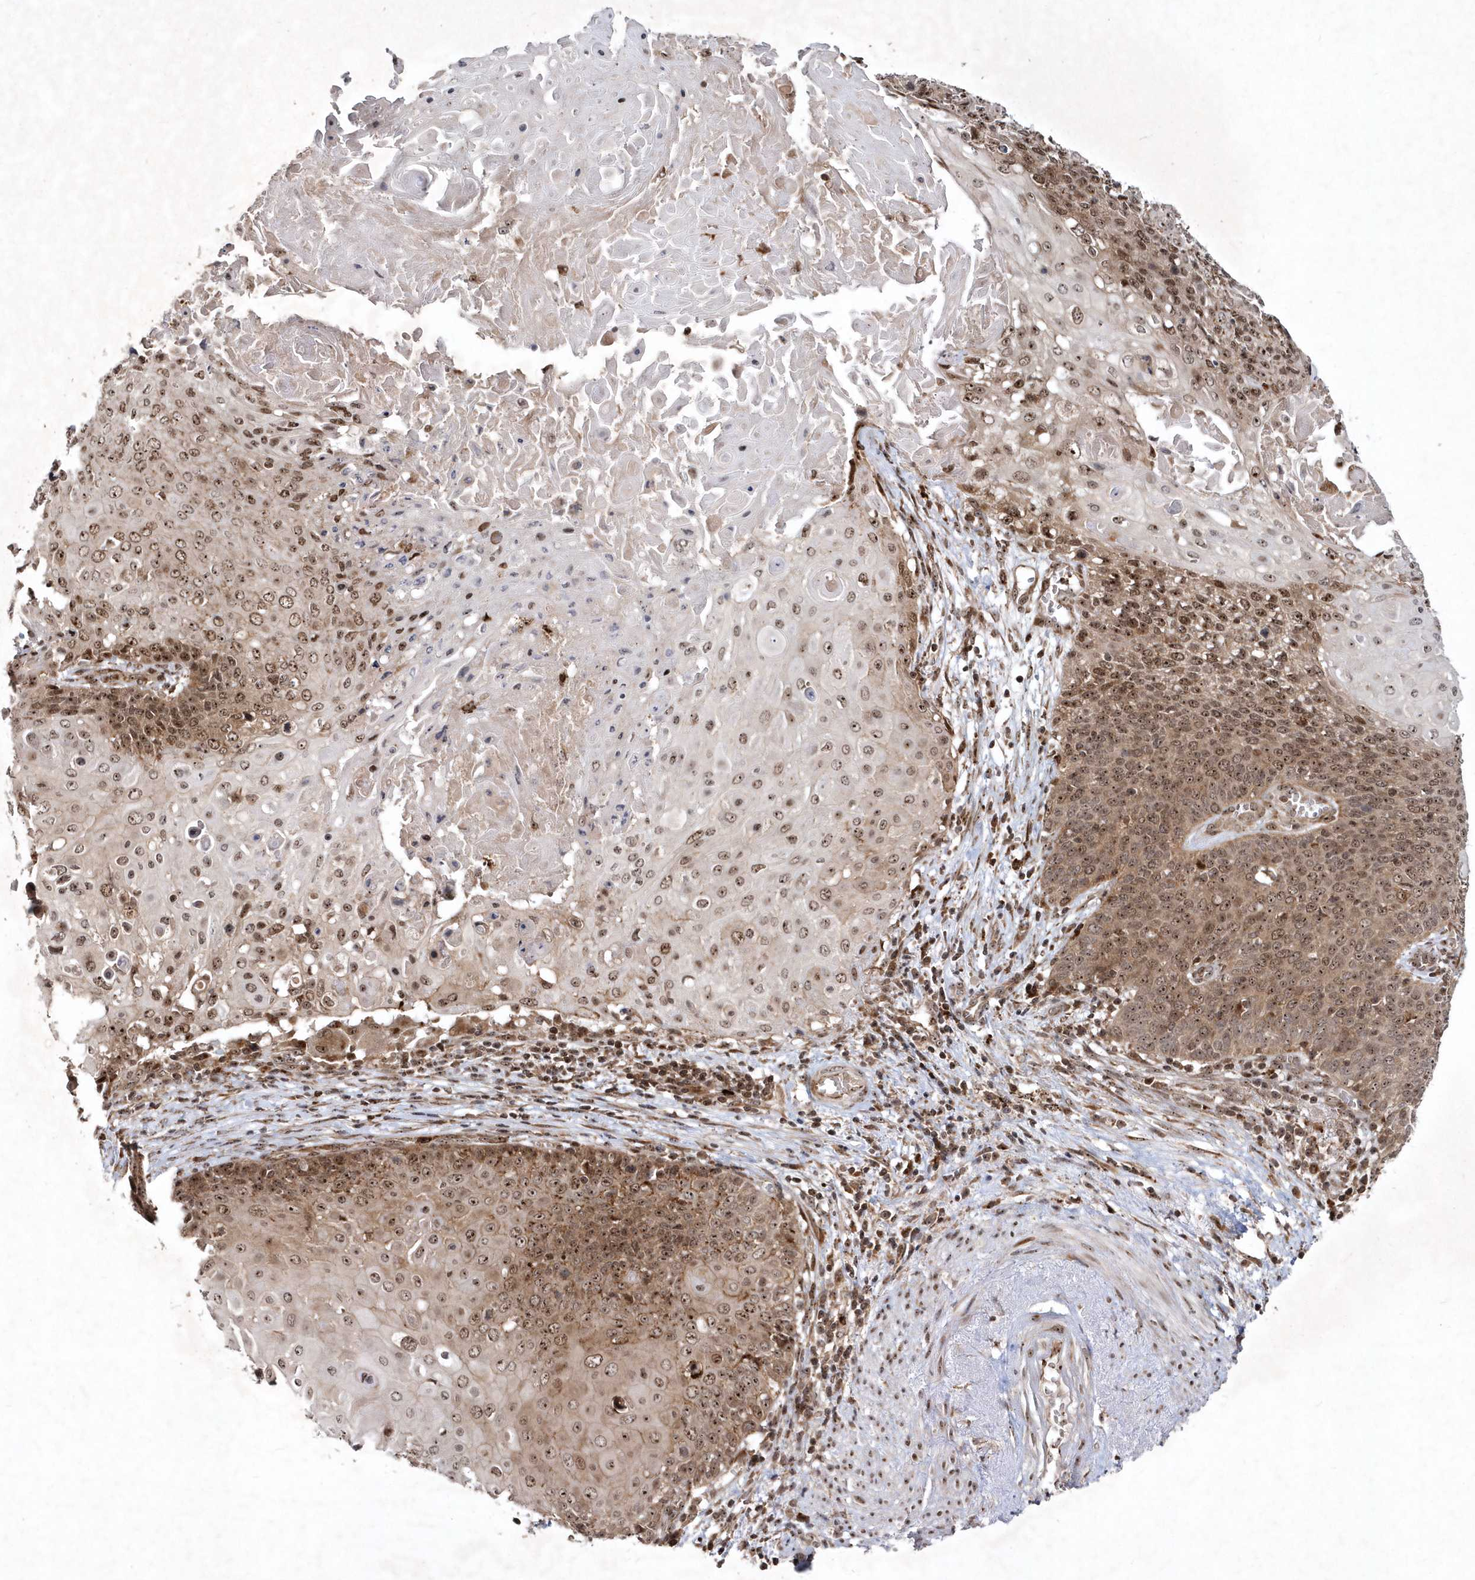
{"staining": {"intensity": "moderate", "quantity": ">75%", "location": "cytoplasmic/membranous,nuclear"}, "tissue": "cervical cancer", "cell_type": "Tumor cells", "image_type": "cancer", "snomed": [{"axis": "morphology", "description": "Squamous cell carcinoma, NOS"}, {"axis": "topography", "description": "Cervix"}], "caption": "DAB immunohistochemical staining of squamous cell carcinoma (cervical) reveals moderate cytoplasmic/membranous and nuclear protein expression in about >75% of tumor cells. (DAB IHC, brown staining for protein, blue staining for nuclei).", "gene": "SOWAHB", "patient": {"sex": "female", "age": 39}}